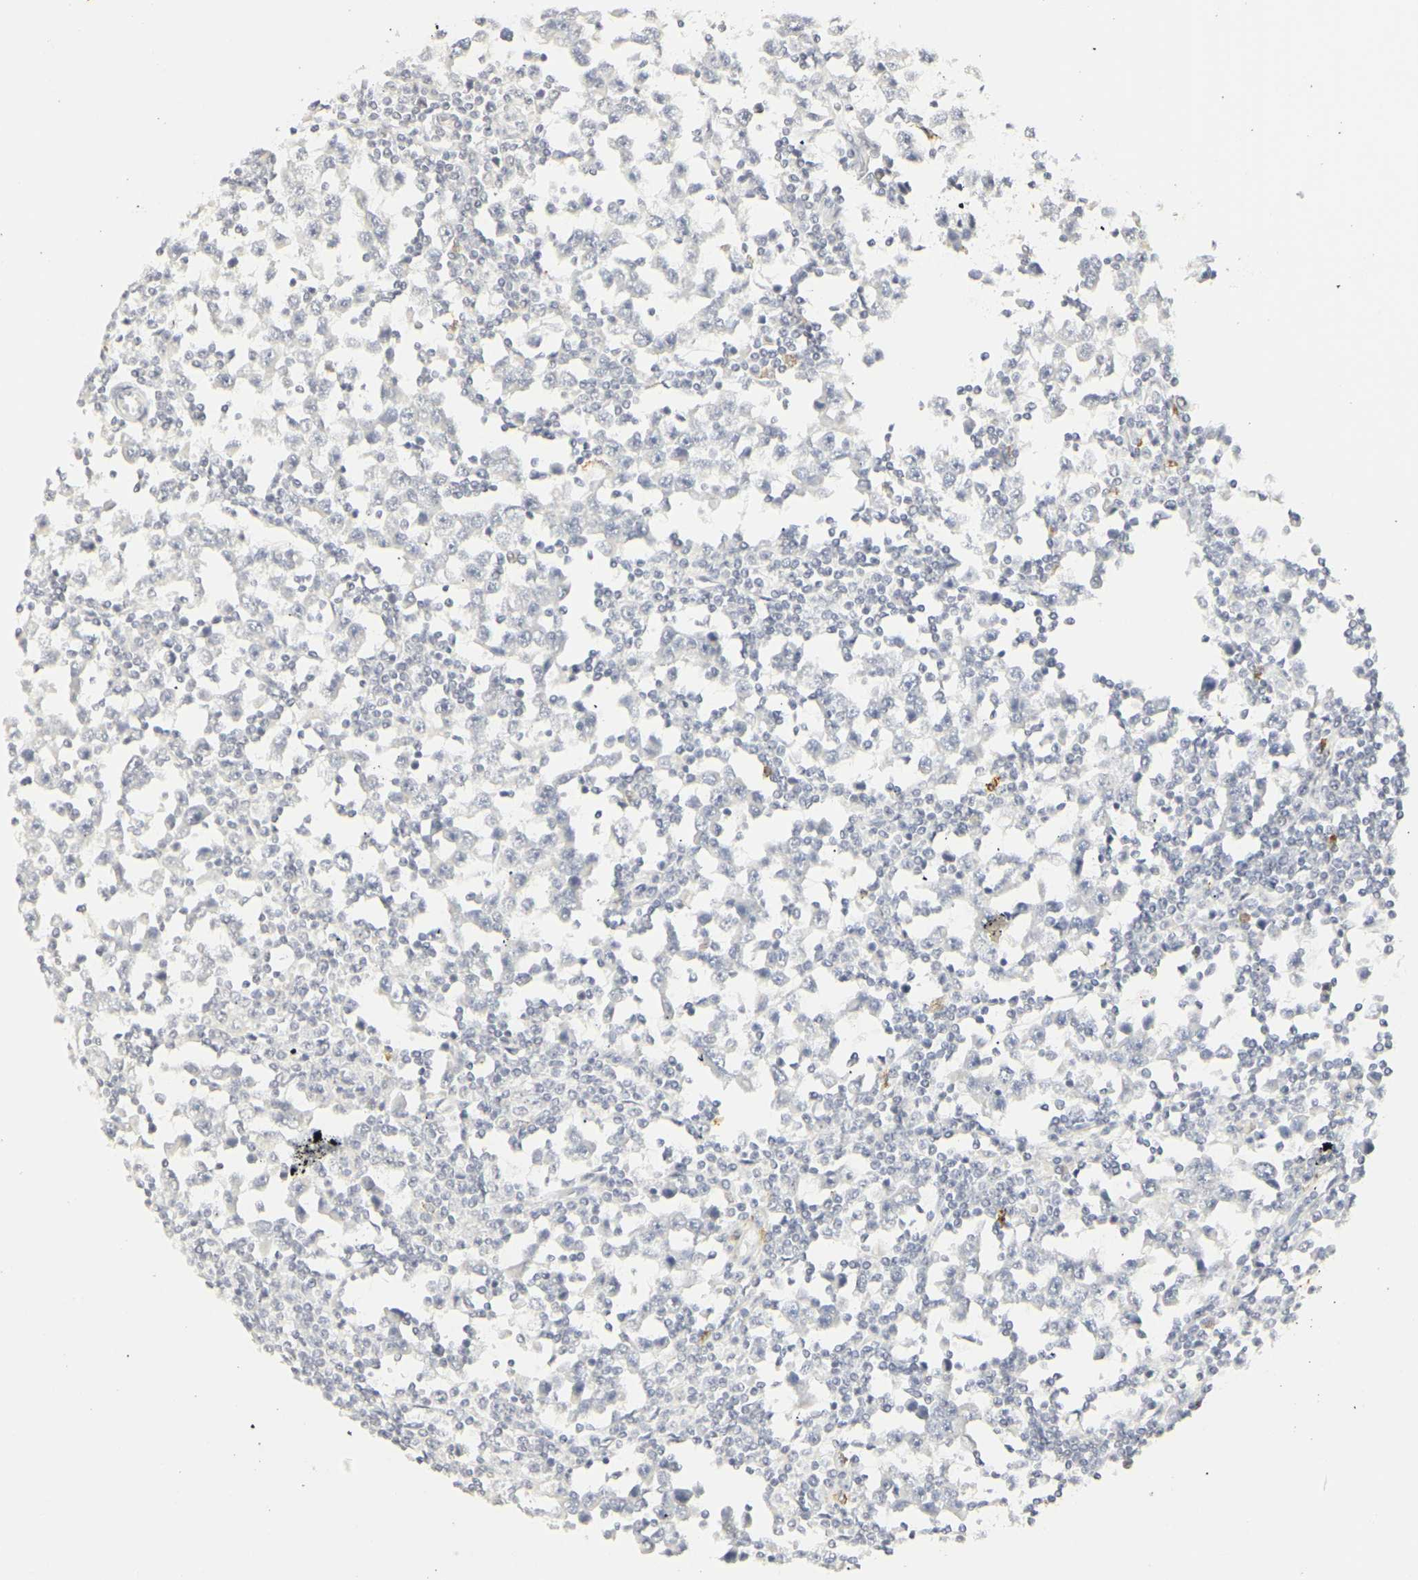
{"staining": {"intensity": "negative", "quantity": "none", "location": "none"}, "tissue": "testis cancer", "cell_type": "Tumor cells", "image_type": "cancer", "snomed": [{"axis": "morphology", "description": "Seminoma, NOS"}, {"axis": "topography", "description": "Testis"}], "caption": "Histopathology image shows no significant protein expression in tumor cells of testis seminoma.", "gene": "MPO", "patient": {"sex": "male", "age": 65}}